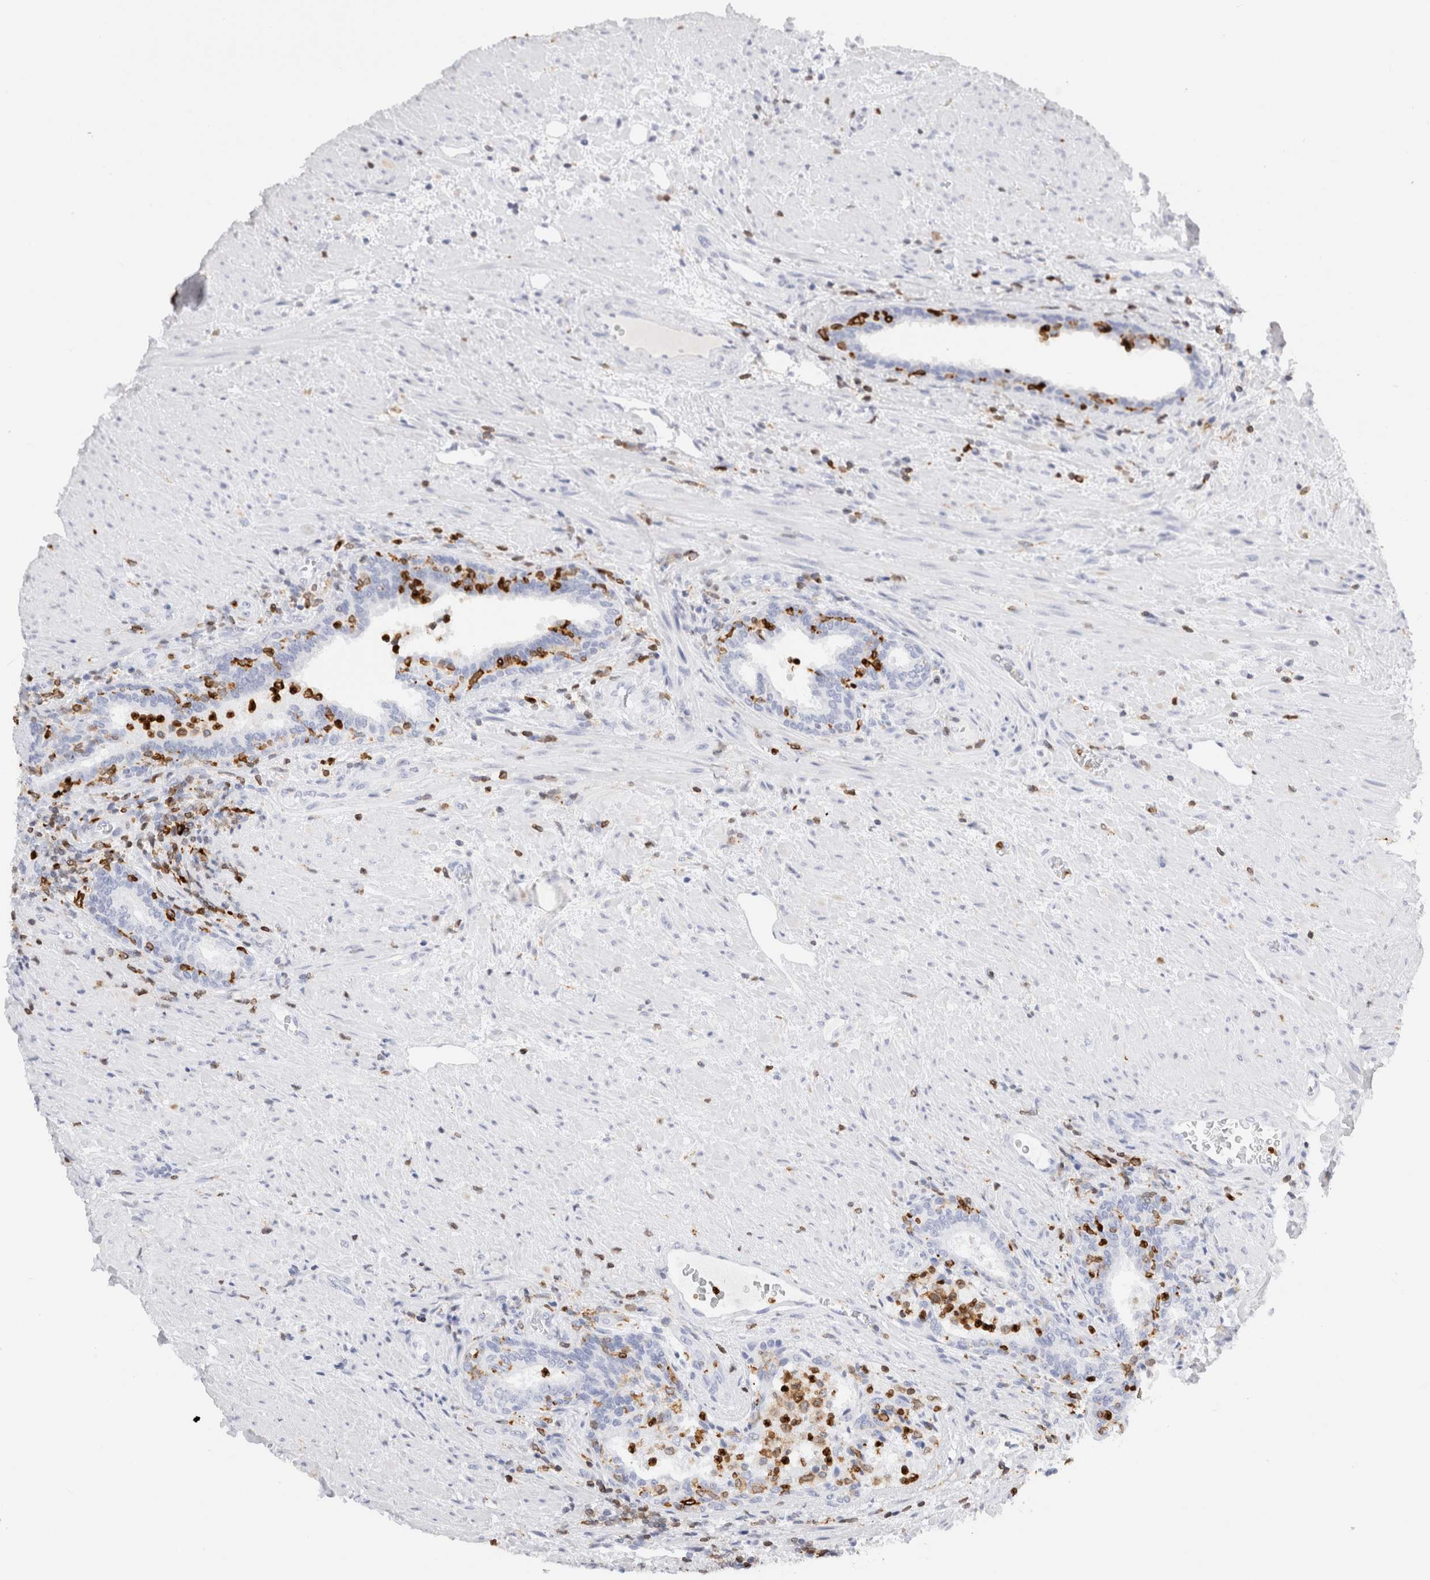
{"staining": {"intensity": "negative", "quantity": "none", "location": "none"}, "tissue": "prostate", "cell_type": "Glandular cells", "image_type": "normal", "snomed": [{"axis": "morphology", "description": "Normal tissue, NOS"}, {"axis": "topography", "description": "Prostate"}], "caption": "This is a histopathology image of immunohistochemistry (IHC) staining of unremarkable prostate, which shows no expression in glandular cells. (DAB immunohistochemistry (IHC) with hematoxylin counter stain).", "gene": "ALOX5AP", "patient": {"sex": "male", "age": 76}}